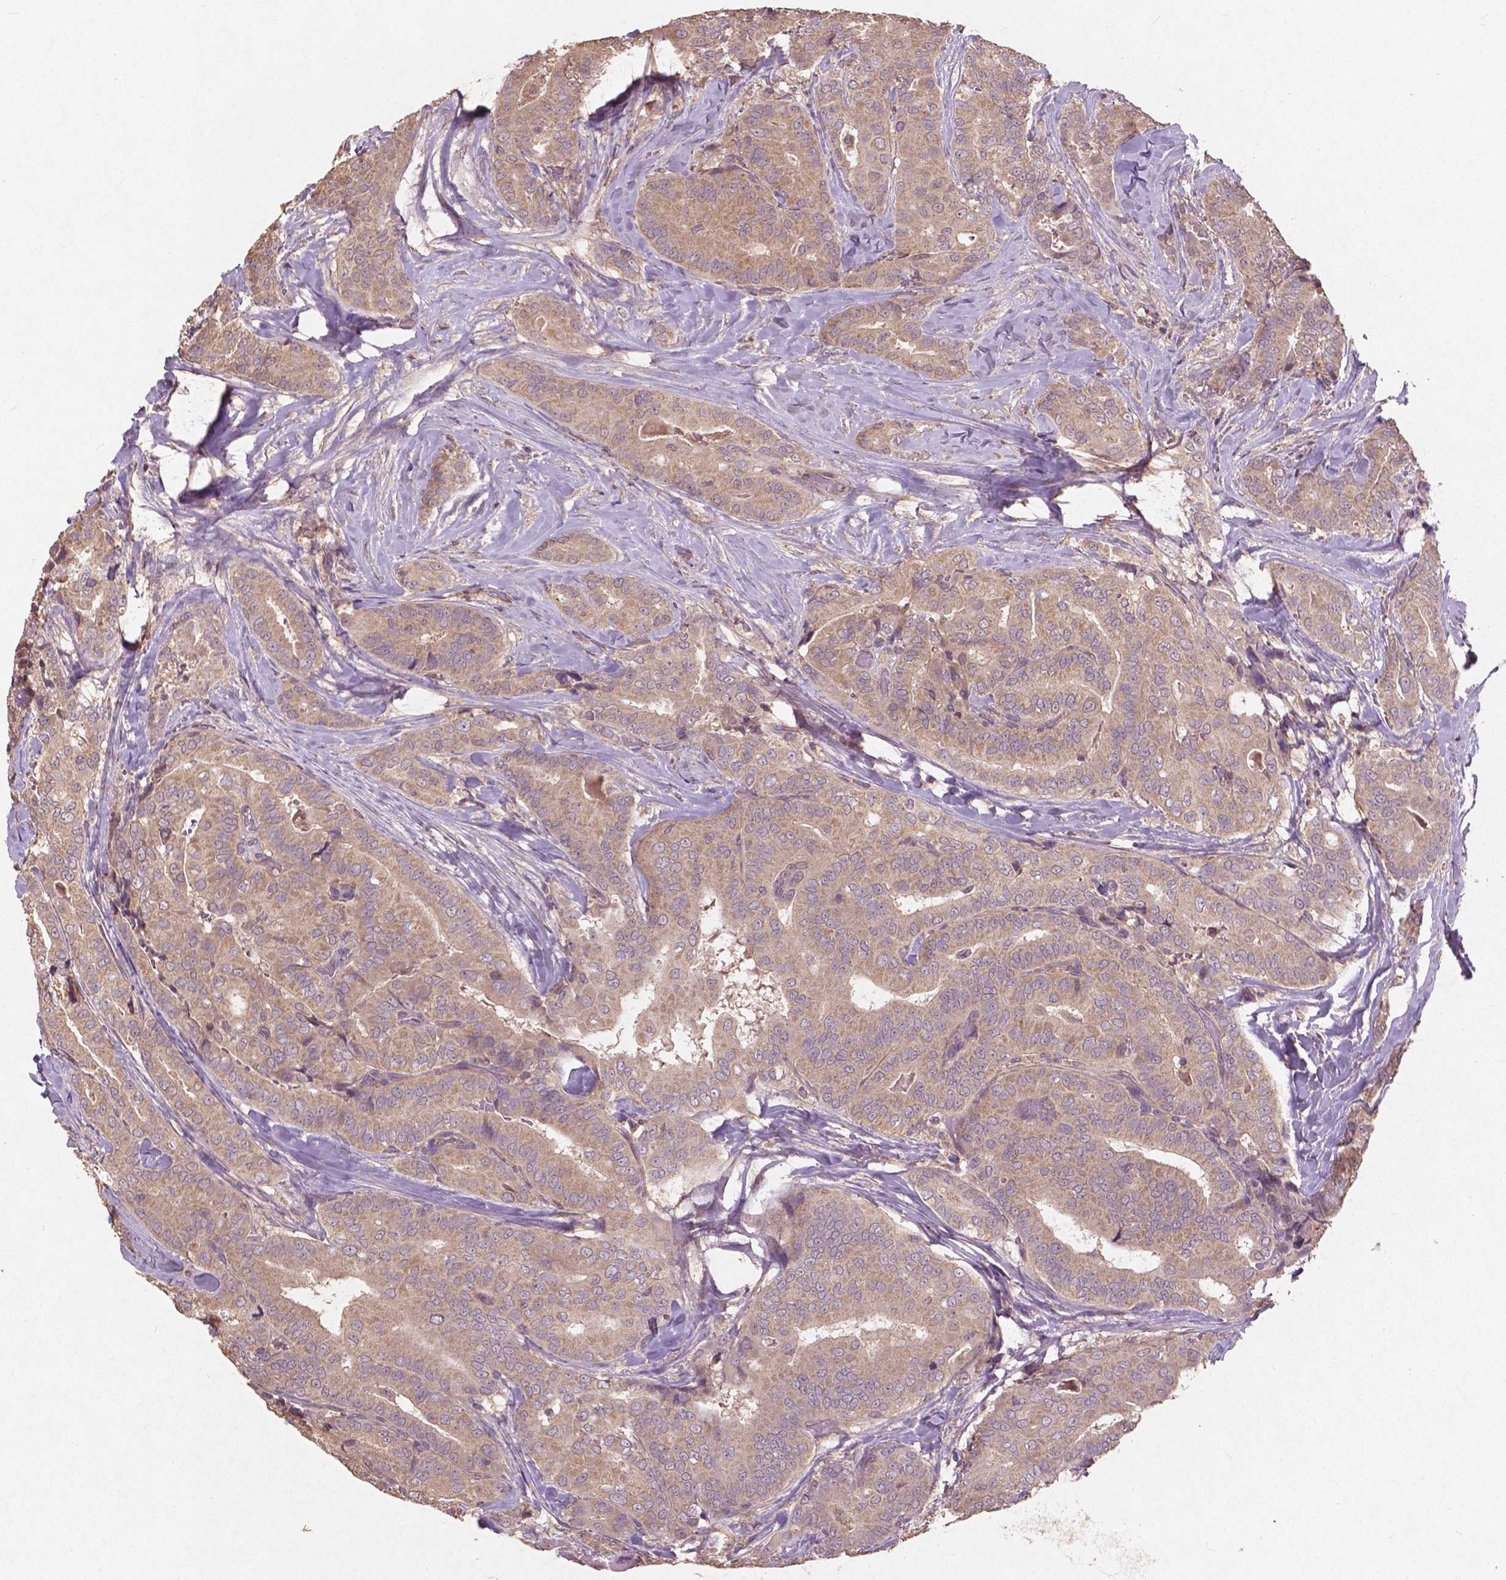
{"staining": {"intensity": "moderate", "quantity": ">75%", "location": "cytoplasmic/membranous"}, "tissue": "thyroid cancer", "cell_type": "Tumor cells", "image_type": "cancer", "snomed": [{"axis": "morphology", "description": "Papillary adenocarcinoma, NOS"}, {"axis": "topography", "description": "Thyroid gland"}], "caption": "DAB (3,3'-diaminobenzidine) immunohistochemical staining of papillary adenocarcinoma (thyroid) shows moderate cytoplasmic/membranous protein positivity in about >75% of tumor cells. The protein of interest is shown in brown color, while the nuclei are stained blue.", "gene": "ST6GALNAC5", "patient": {"sex": "male", "age": 61}}